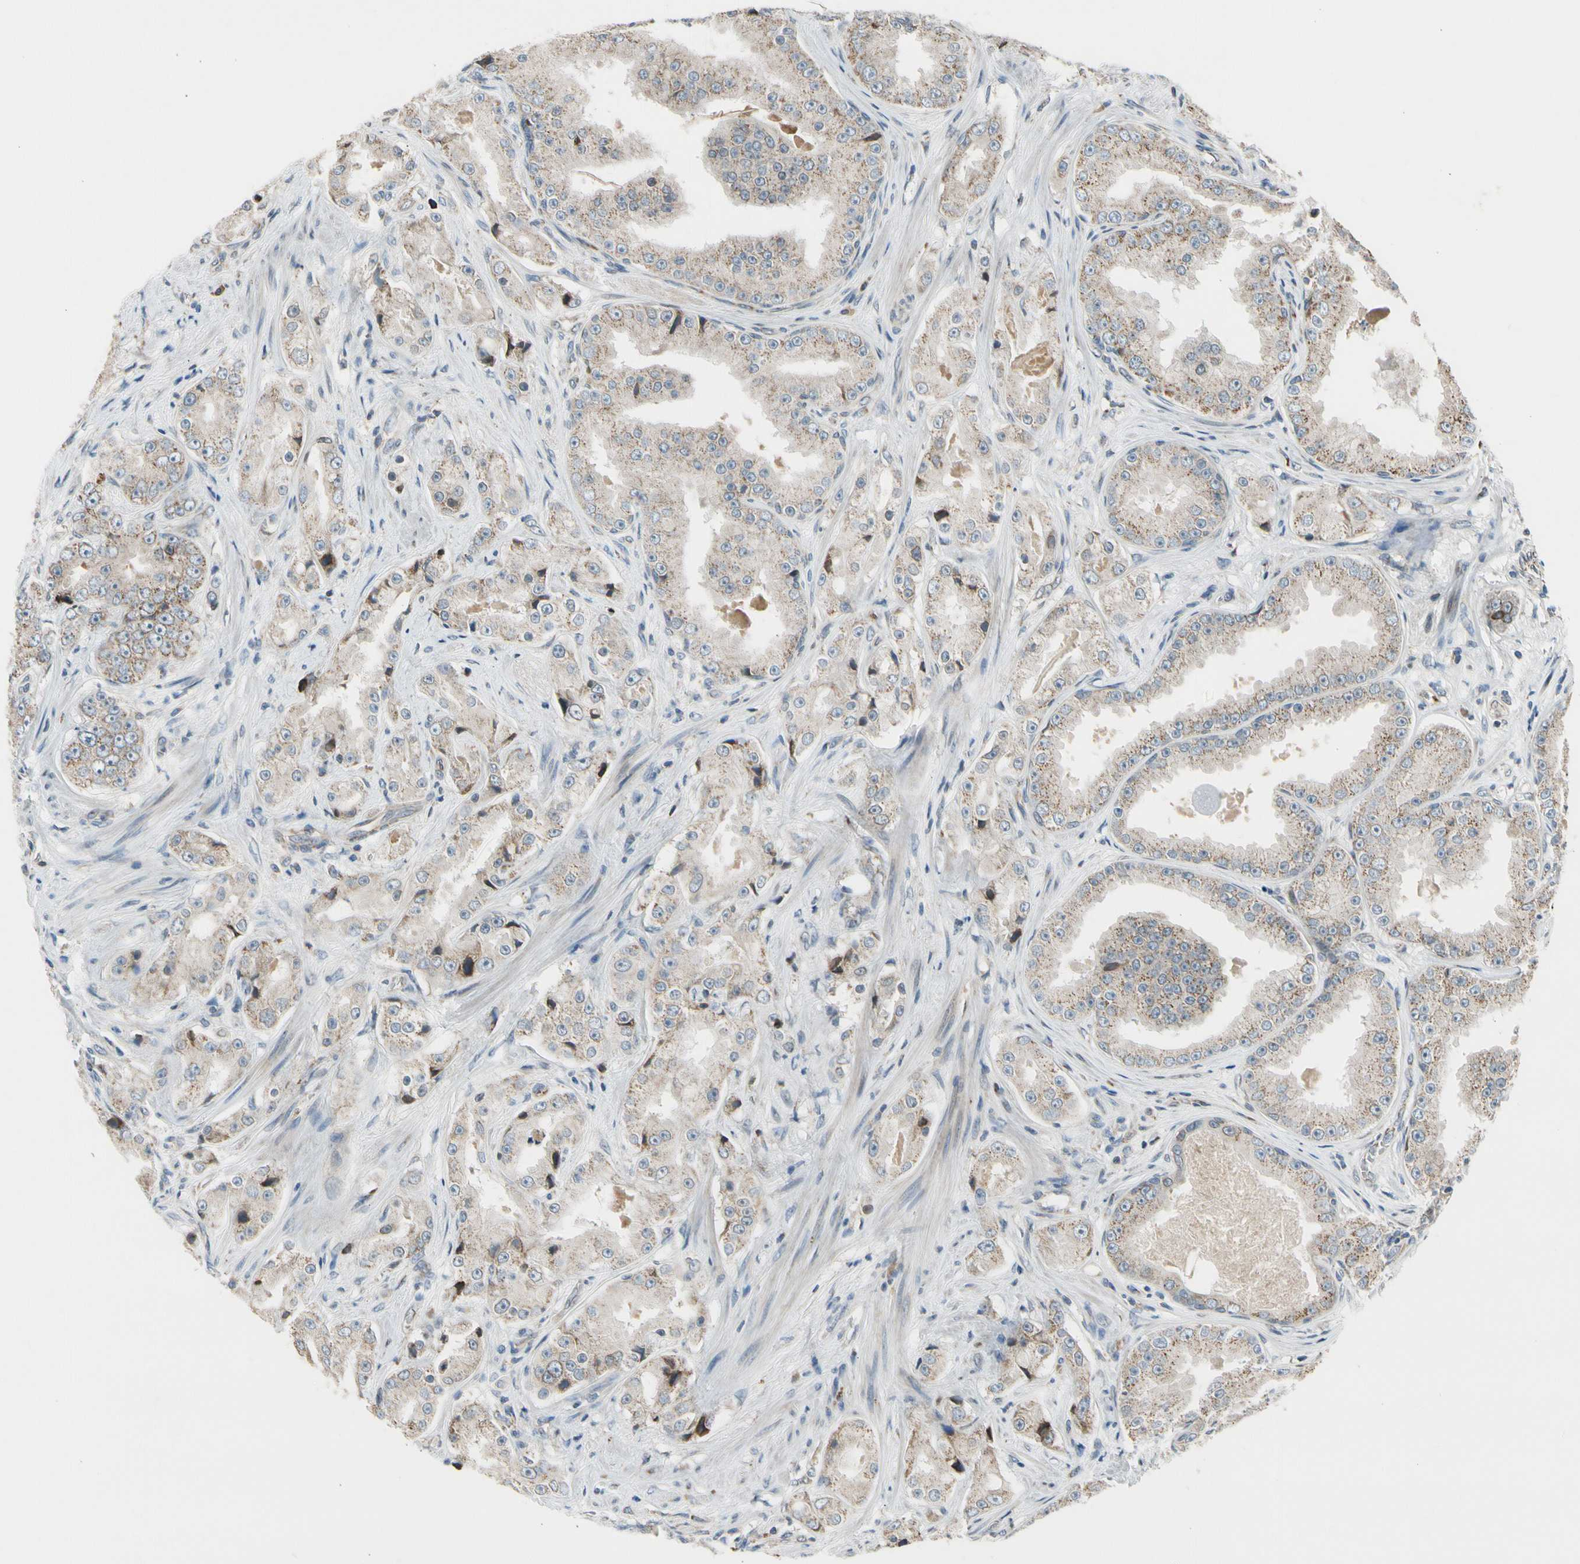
{"staining": {"intensity": "weak", "quantity": ">75%", "location": "cytoplasmic/membranous"}, "tissue": "prostate cancer", "cell_type": "Tumor cells", "image_type": "cancer", "snomed": [{"axis": "morphology", "description": "Adenocarcinoma, High grade"}, {"axis": "topography", "description": "Prostate"}], "caption": "The immunohistochemical stain shows weak cytoplasmic/membranous expression in tumor cells of prostate adenocarcinoma (high-grade) tissue. Immunohistochemistry (ihc) stains the protein of interest in brown and the nuclei are stained blue.", "gene": "NPHP3", "patient": {"sex": "male", "age": 73}}